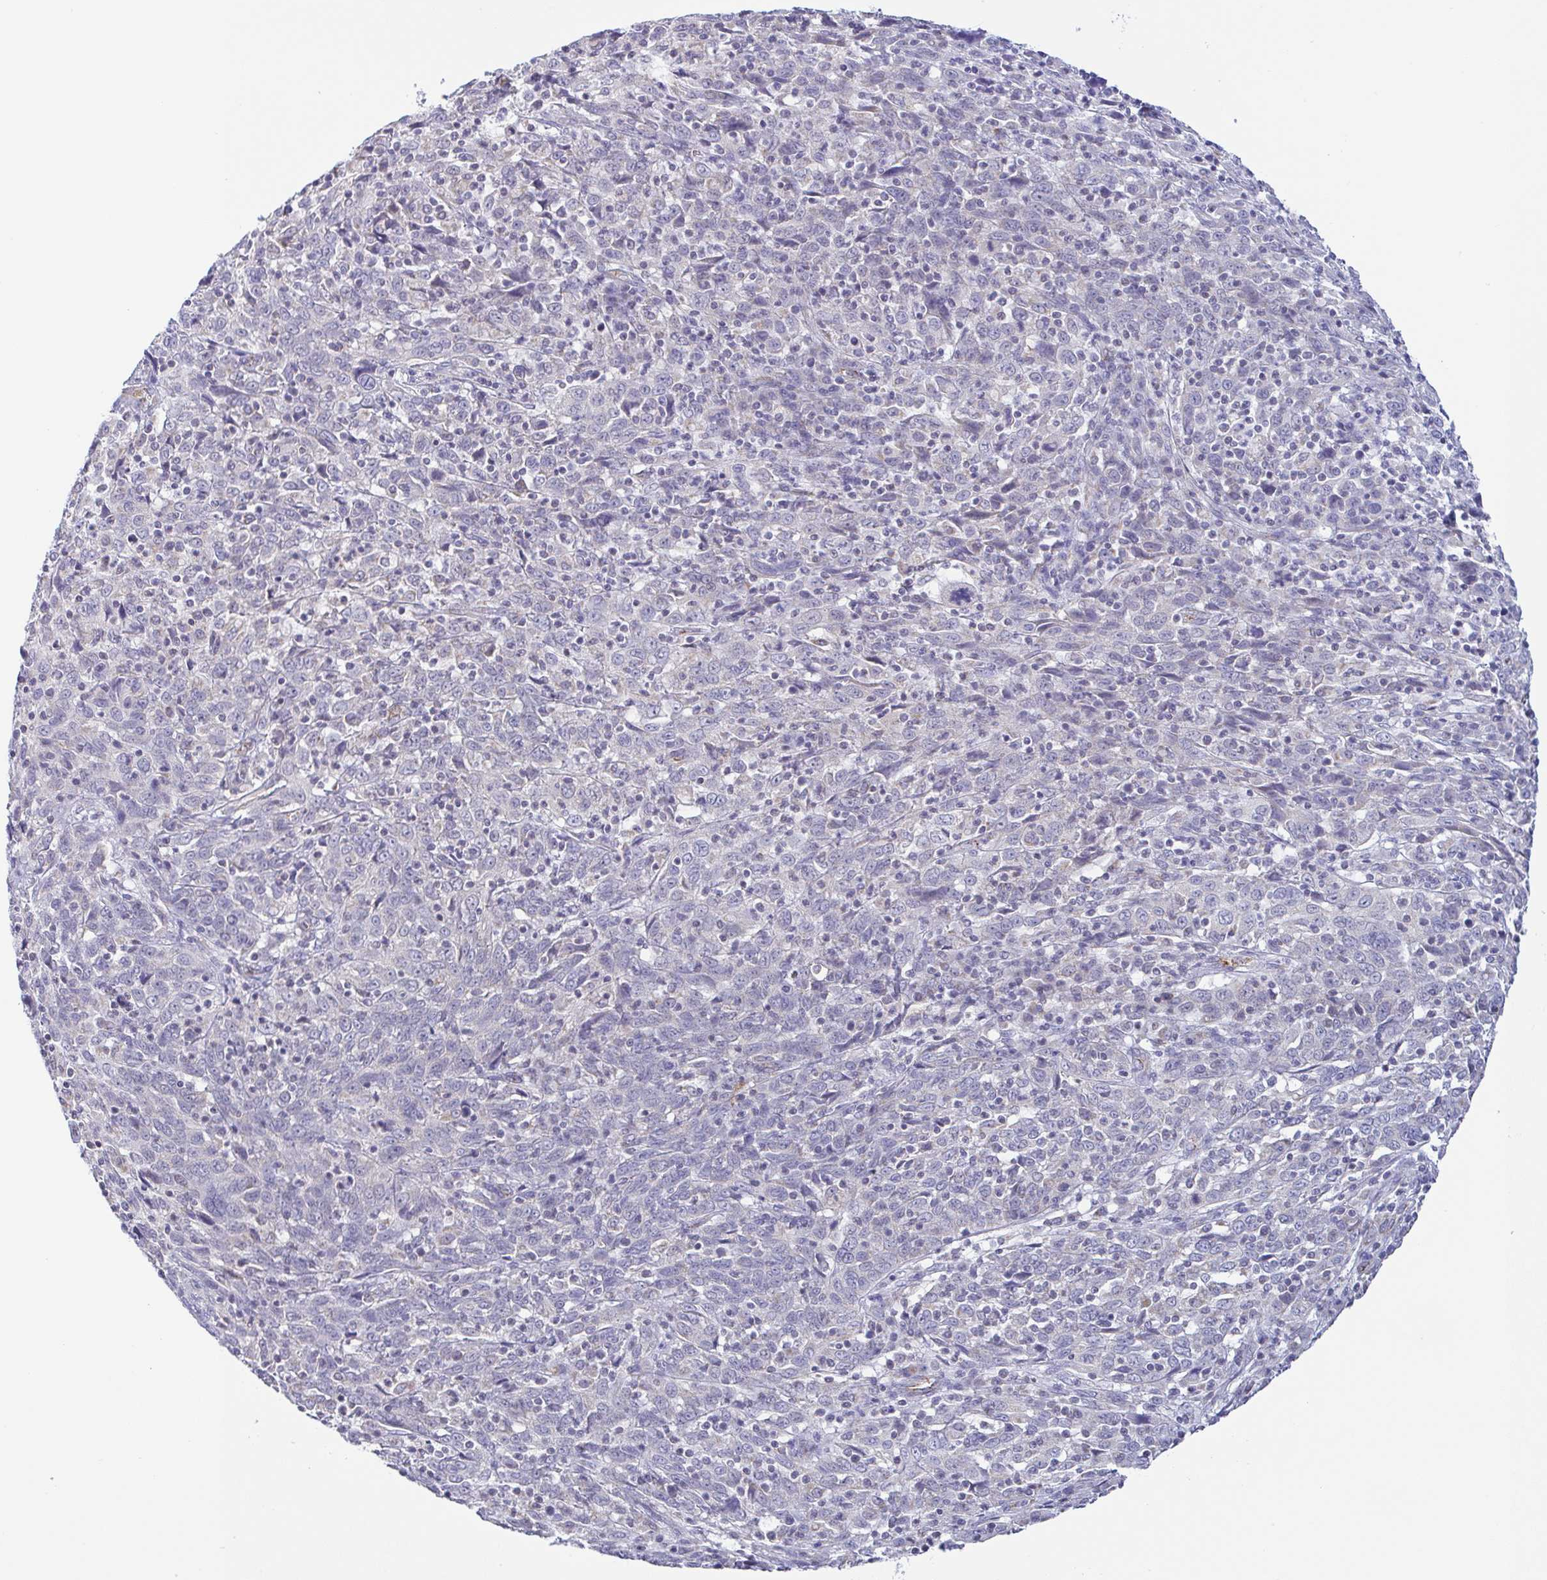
{"staining": {"intensity": "negative", "quantity": "none", "location": "none"}, "tissue": "cervical cancer", "cell_type": "Tumor cells", "image_type": "cancer", "snomed": [{"axis": "morphology", "description": "Squamous cell carcinoma, NOS"}, {"axis": "topography", "description": "Cervix"}], "caption": "A high-resolution photomicrograph shows immunohistochemistry (IHC) staining of cervical squamous cell carcinoma, which demonstrates no significant expression in tumor cells. (DAB immunohistochemistry (IHC) visualized using brightfield microscopy, high magnification).", "gene": "PLCD4", "patient": {"sex": "female", "age": 46}}